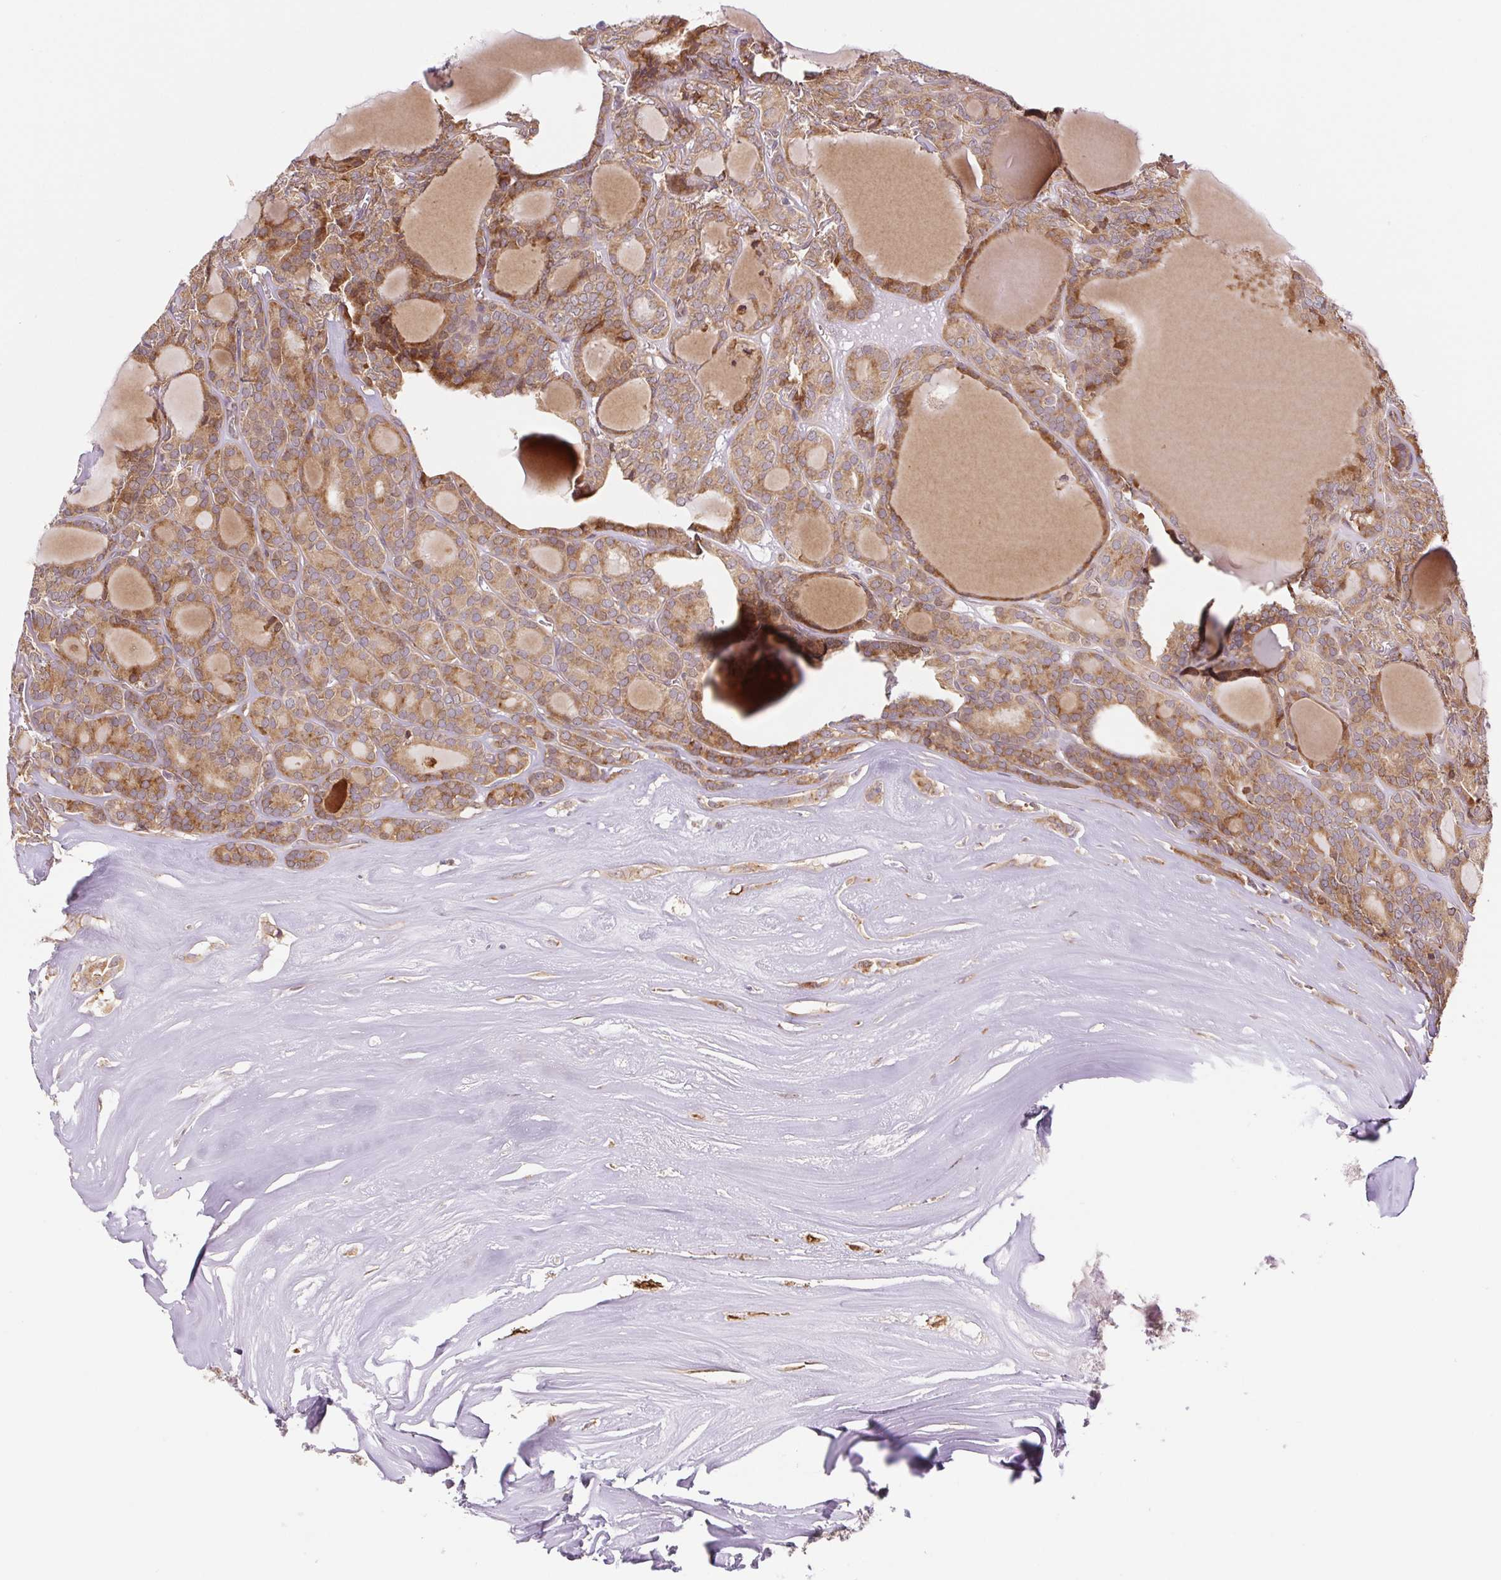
{"staining": {"intensity": "moderate", "quantity": ">75%", "location": "cytoplasmic/membranous"}, "tissue": "thyroid cancer", "cell_type": "Tumor cells", "image_type": "cancer", "snomed": [{"axis": "morphology", "description": "Follicular adenoma carcinoma, NOS"}, {"axis": "topography", "description": "Thyroid gland"}], "caption": "IHC of human follicular adenoma carcinoma (thyroid) demonstrates medium levels of moderate cytoplasmic/membranous positivity in about >75% of tumor cells.", "gene": "LYPD5", "patient": {"sex": "male", "age": 74}}